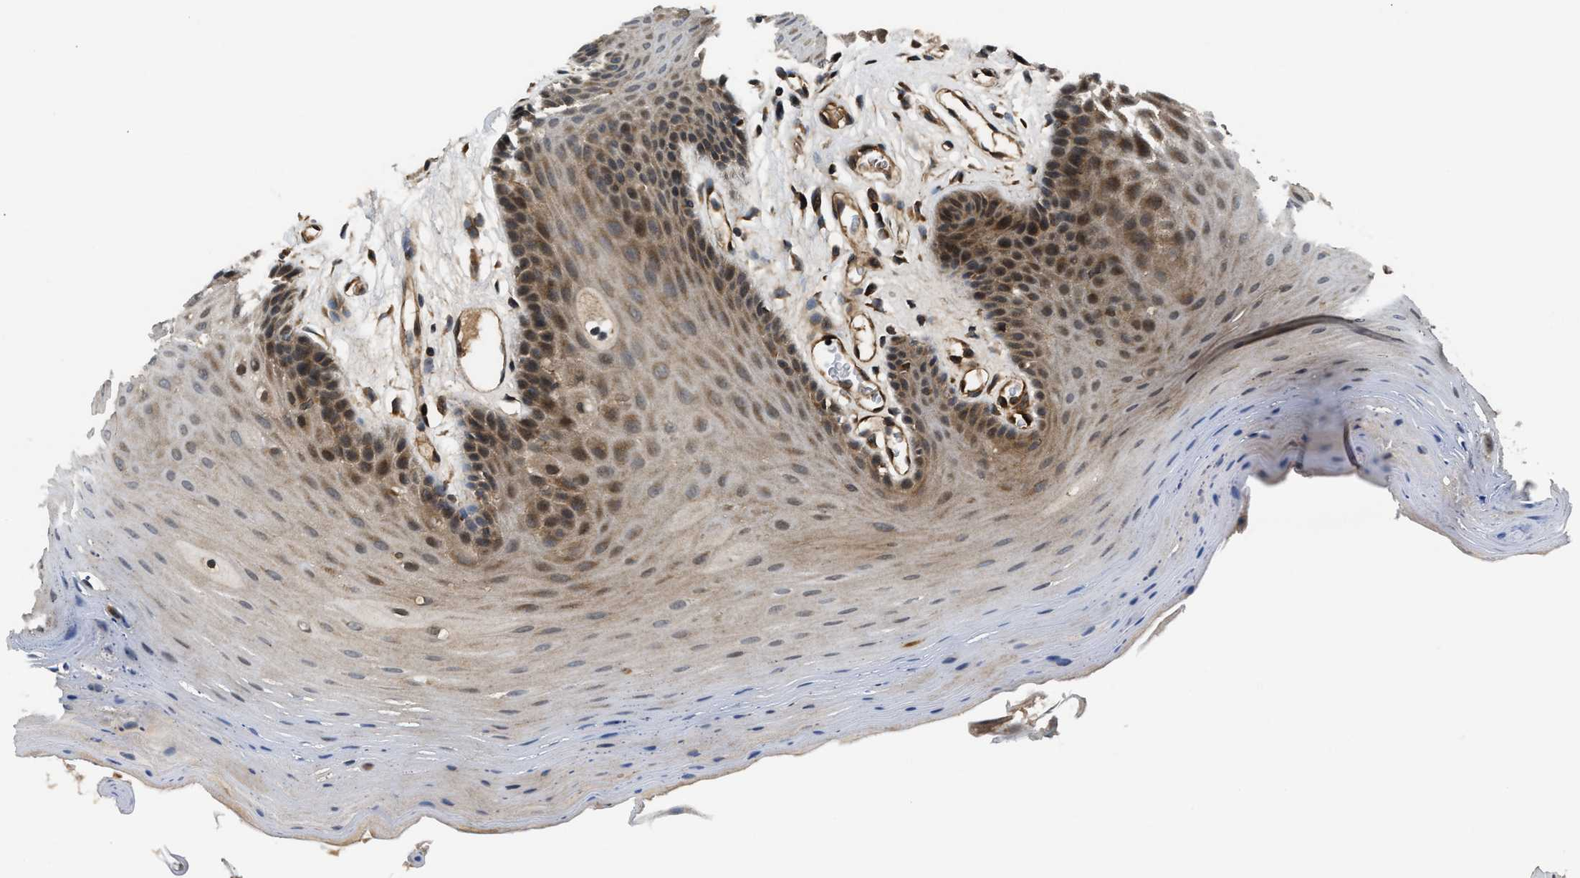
{"staining": {"intensity": "moderate", "quantity": ">75%", "location": "cytoplasmic/membranous"}, "tissue": "oral mucosa", "cell_type": "Squamous epithelial cells", "image_type": "normal", "snomed": [{"axis": "morphology", "description": "Normal tissue, NOS"}, {"axis": "morphology", "description": "Squamous cell carcinoma, NOS"}, {"axis": "topography", "description": "Oral tissue"}, {"axis": "topography", "description": "Head-Neck"}], "caption": "Squamous epithelial cells display moderate cytoplasmic/membranous expression in approximately >75% of cells in benign oral mucosa. (Stains: DAB (3,3'-diaminobenzidine) in brown, nuclei in blue, Microscopy: brightfield microscopy at high magnification).", "gene": "PNPLA8", "patient": {"sex": "male", "age": 71}}